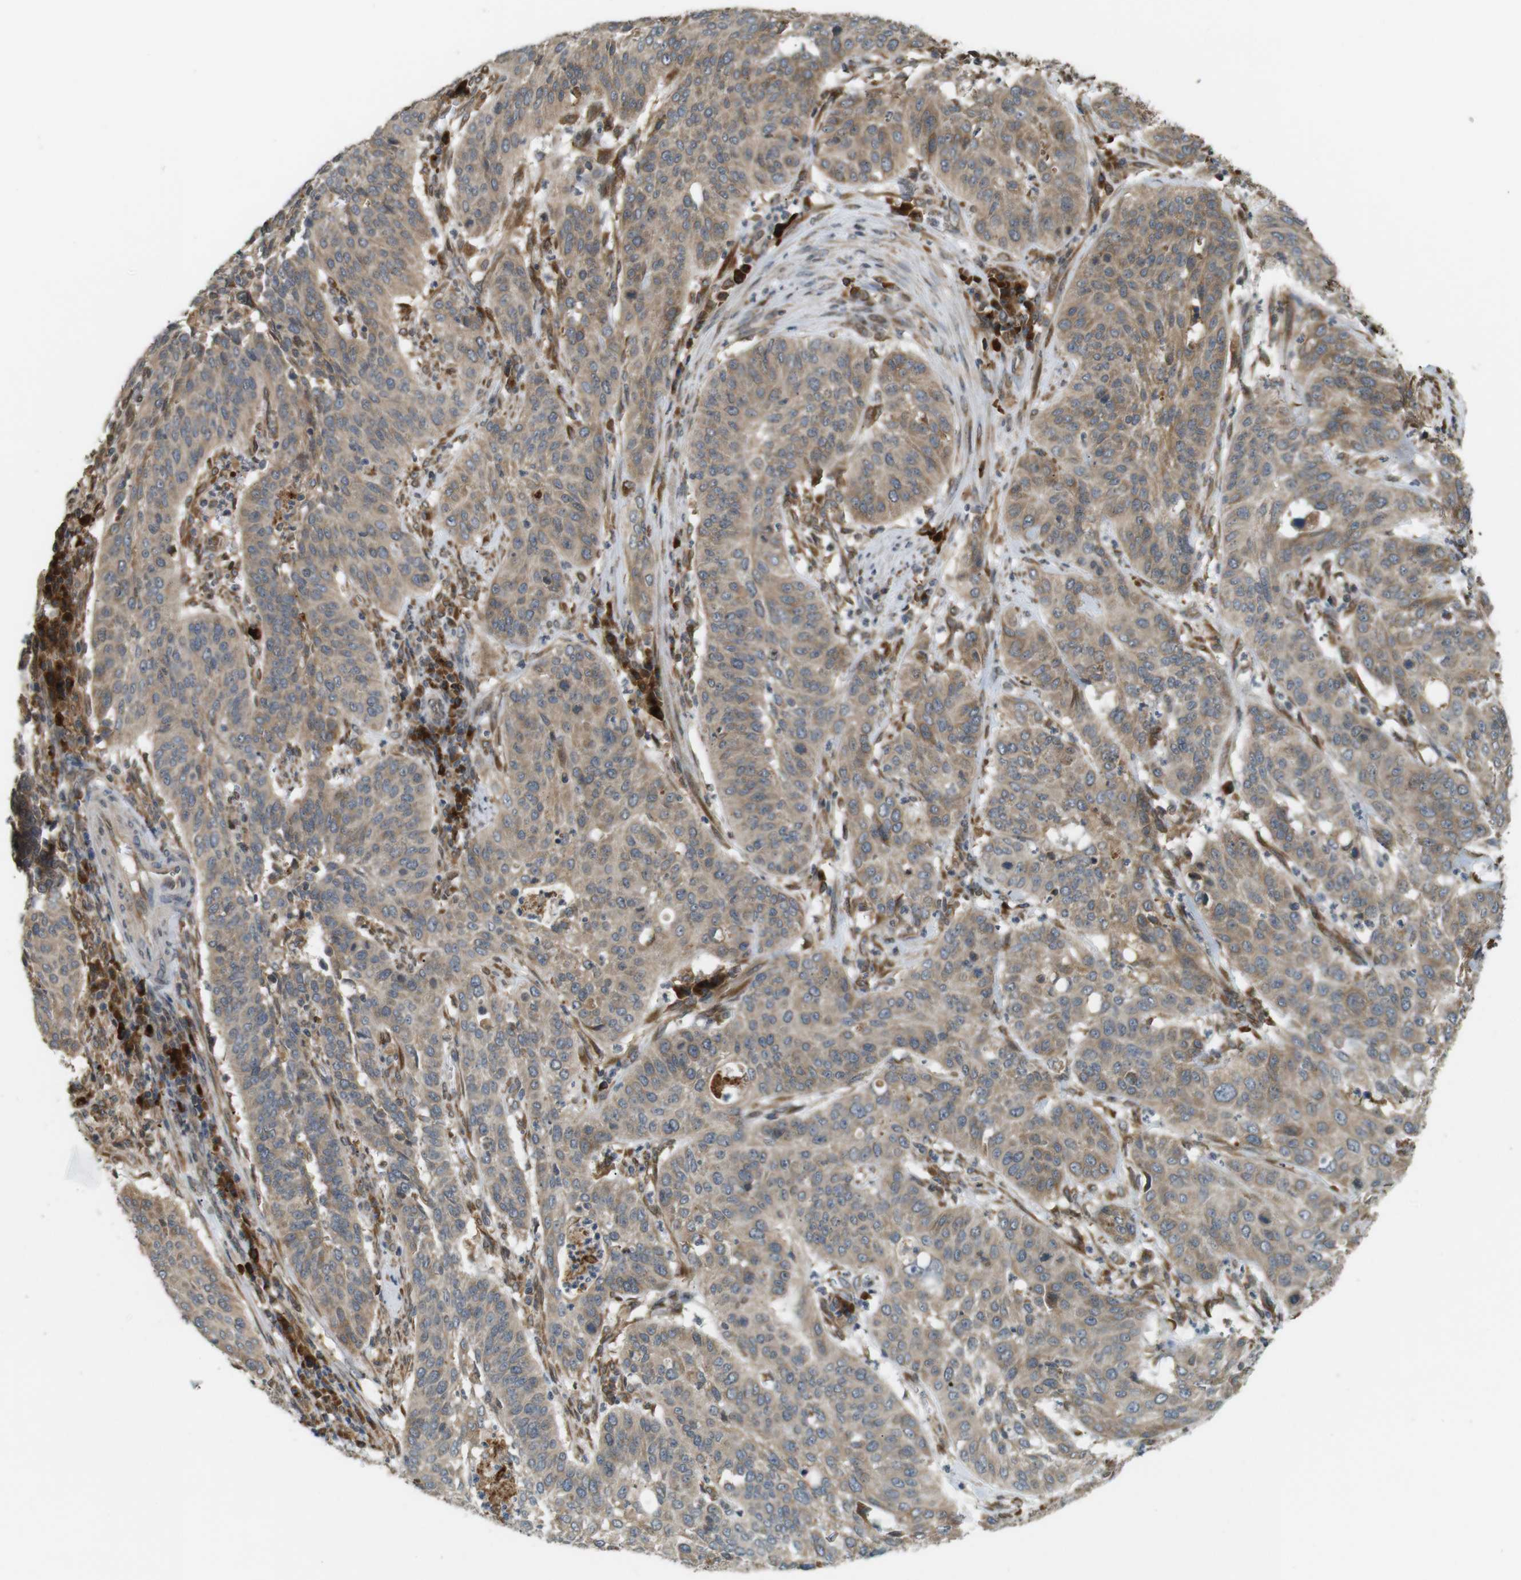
{"staining": {"intensity": "weak", "quantity": "25%-75%", "location": "cytoplasmic/membranous"}, "tissue": "cervical cancer", "cell_type": "Tumor cells", "image_type": "cancer", "snomed": [{"axis": "morphology", "description": "Normal tissue, NOS"}, {"axis": "morphology", "description": "Squamous cell carcinoma, NOS"}, {"axis": "topography", "description": "Cervix"}], "caption": "This image exhibits IHC staining of cervical cancer (squamous cell carcinoma), with low weak cytoplasmic/membranous positivity in approximately 25%-75% of tumor cells.", "gene": "TMED4", "patient": {"sex": "female", "age": 39}}